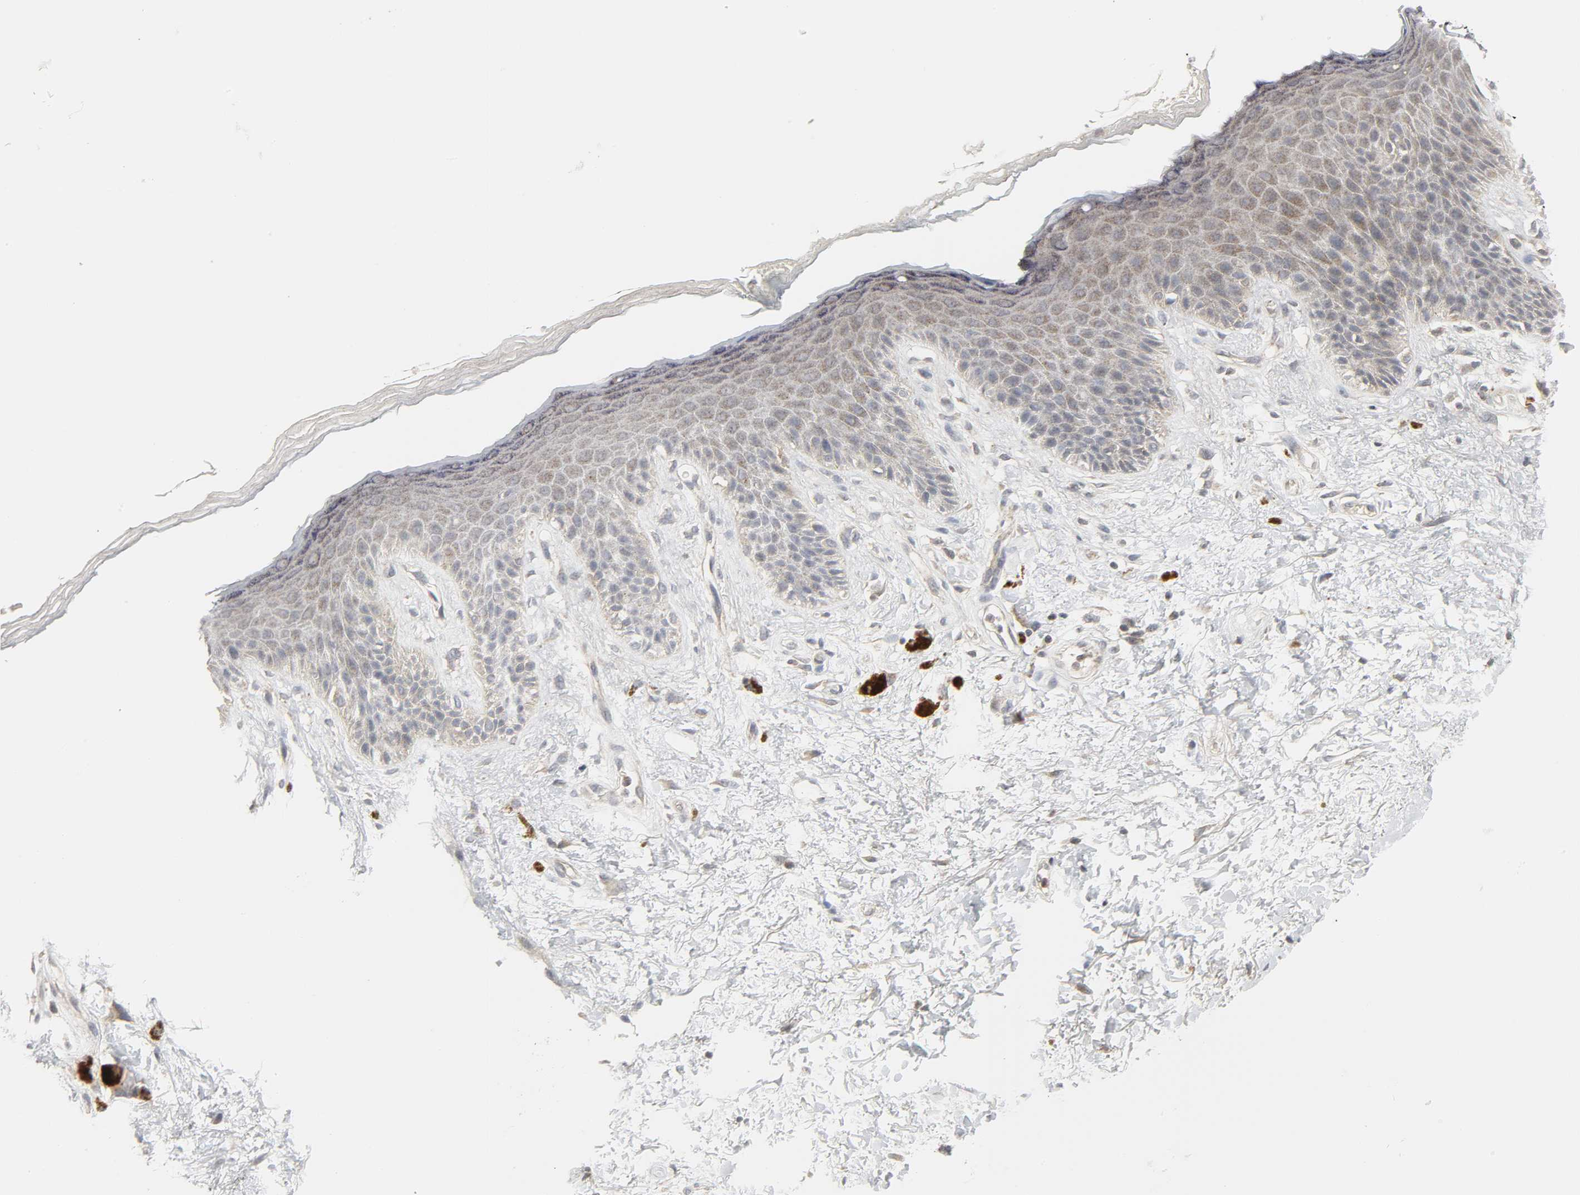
{"staining": {"intensity": "moderate", "quantity": ">75%", "location": "cytoplasmic/membranous"}, "tissue": "skin", "cell_type": "Epidermal cells", "image_type": "normal", "snomed": [{"axis": "morphology", "description": "Normal tissue, NOS"}, {"axis": "topography", "description": "Anal"}], "caption": "Protein staining of normal skin reveals moderate cytoplasmic/membranous positivity in about >75% of epidermal cells.", "gene": "CLIP1", "patient": {"sex": "female", "age": 46}}